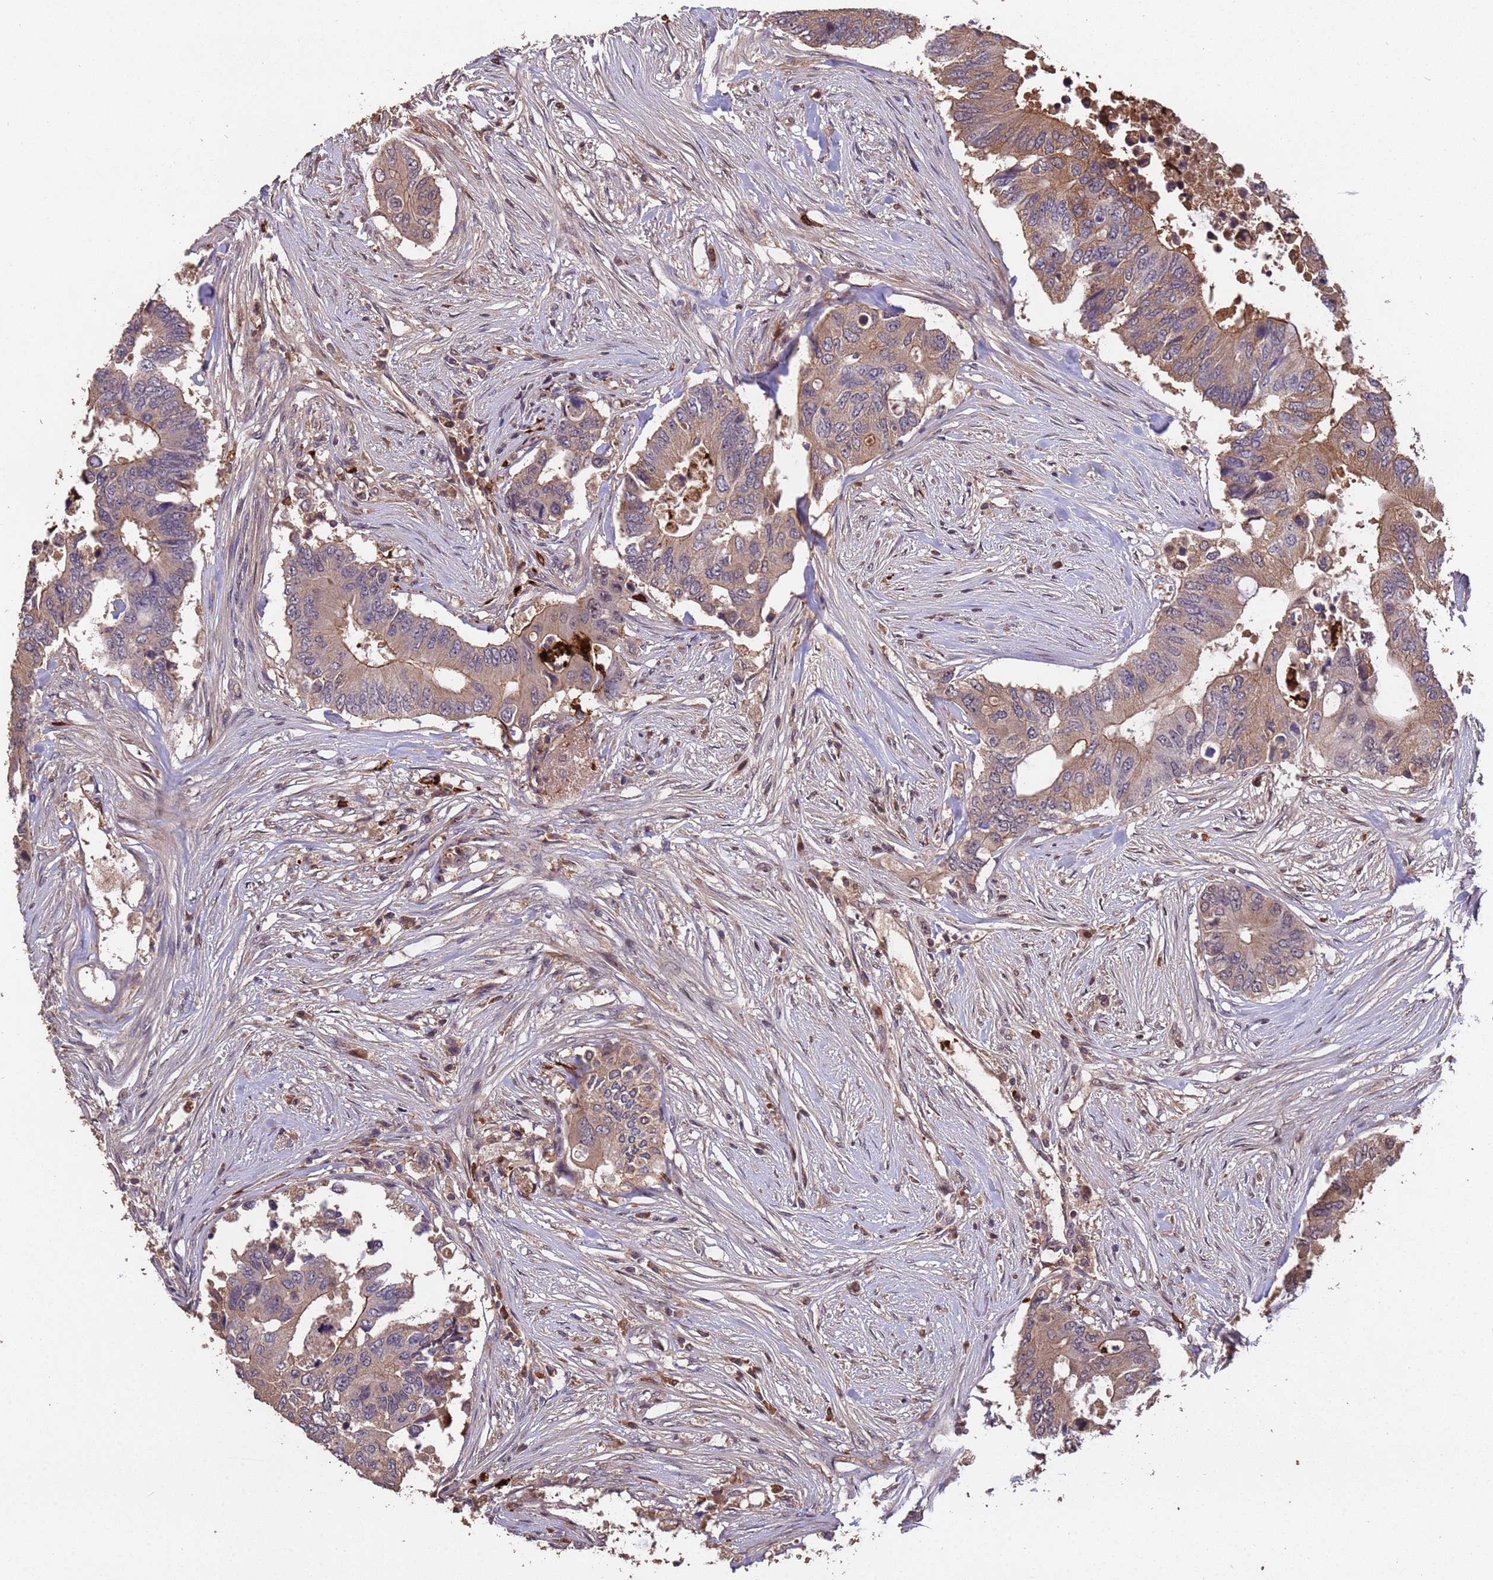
{"staining": {"intensity": "moderate", "quantity": "25%-75%", "location": "cytoplasmic/membranous"}, "tissue": "colorectal cancer", "cell_type": "Tumor cells", "image_type": "cancer", "snomed": [{"axis": "morphology", "description": "Adenocarcinoma, NOS"}, {"axis": "topography", "description": "Colon"}], "caption": "Colorectal cancer (adenocarcinoma) stained with a protein marker displays moderate staining in tumor cells.", "gene": "CCDC184", "patient": {"sex": "male", "age": 71}}